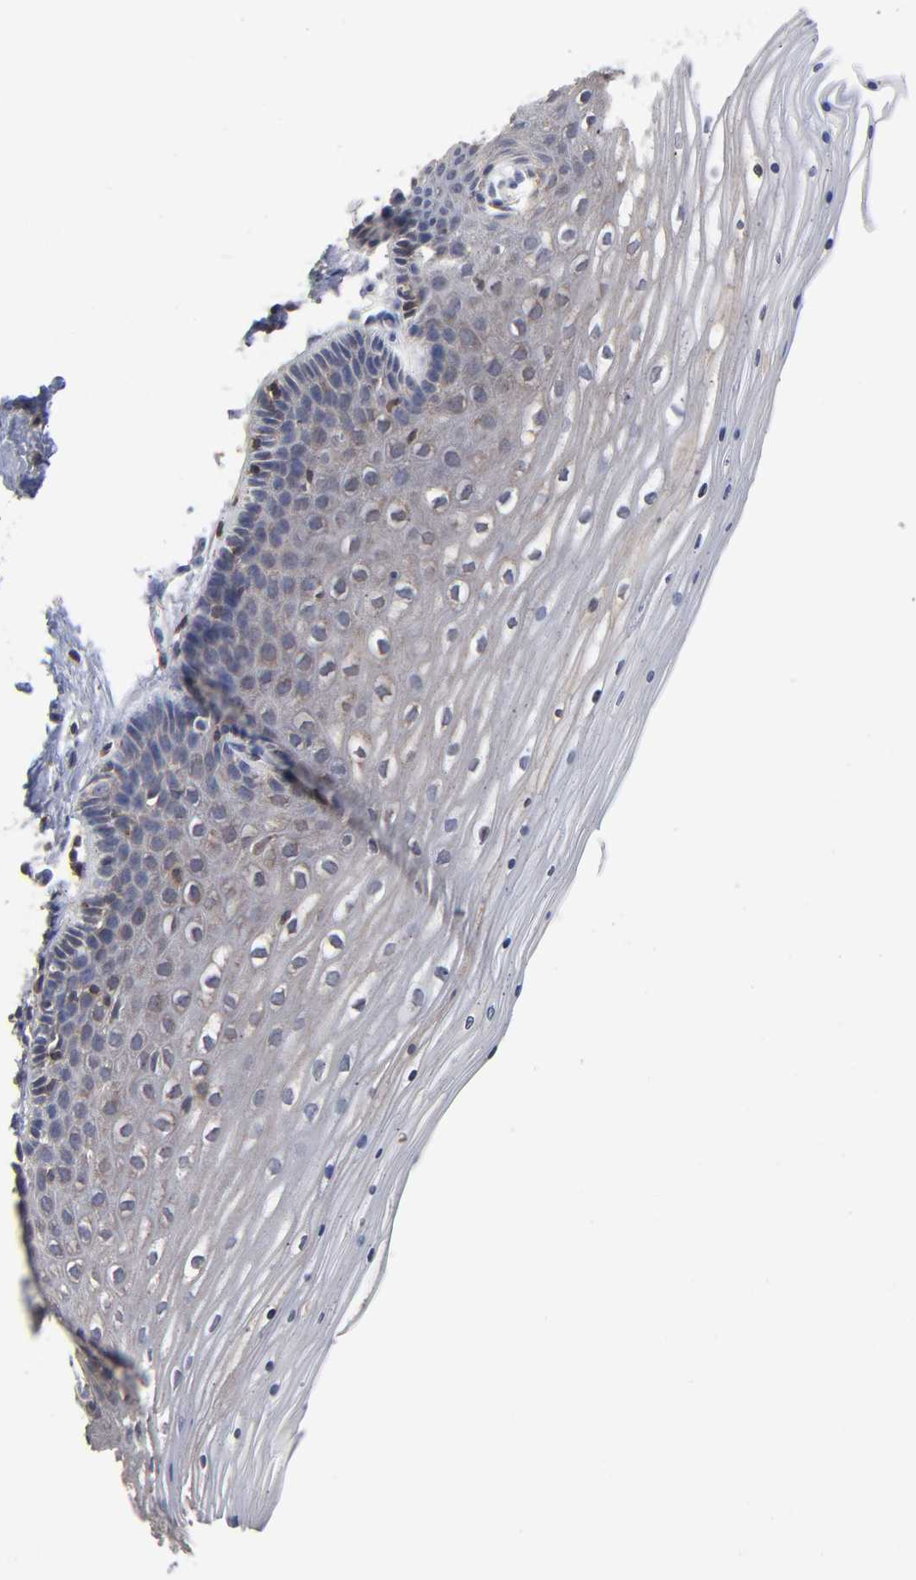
{"staining": {"intensity": "negative", "quantity": "none", "location": "none"}, "tissue": "cervix", "cell_type": "Glandular cells", "image_type": "normal", "snomed": [{"axis": "morphology", "description": "Normal tissue, NOS"}, {"axis": "topography", "description": "Cervix"}], "caption": "This is a histopathology image of IHC staining of normal cervix, which shows no positivity in glandular cells. (DAB (3,3'-diaminobenzidine) immunohistochemistry (IHC), high magnification).", "gene": "PDLIM2", "patient": {"sex": "female", "age": 39}}